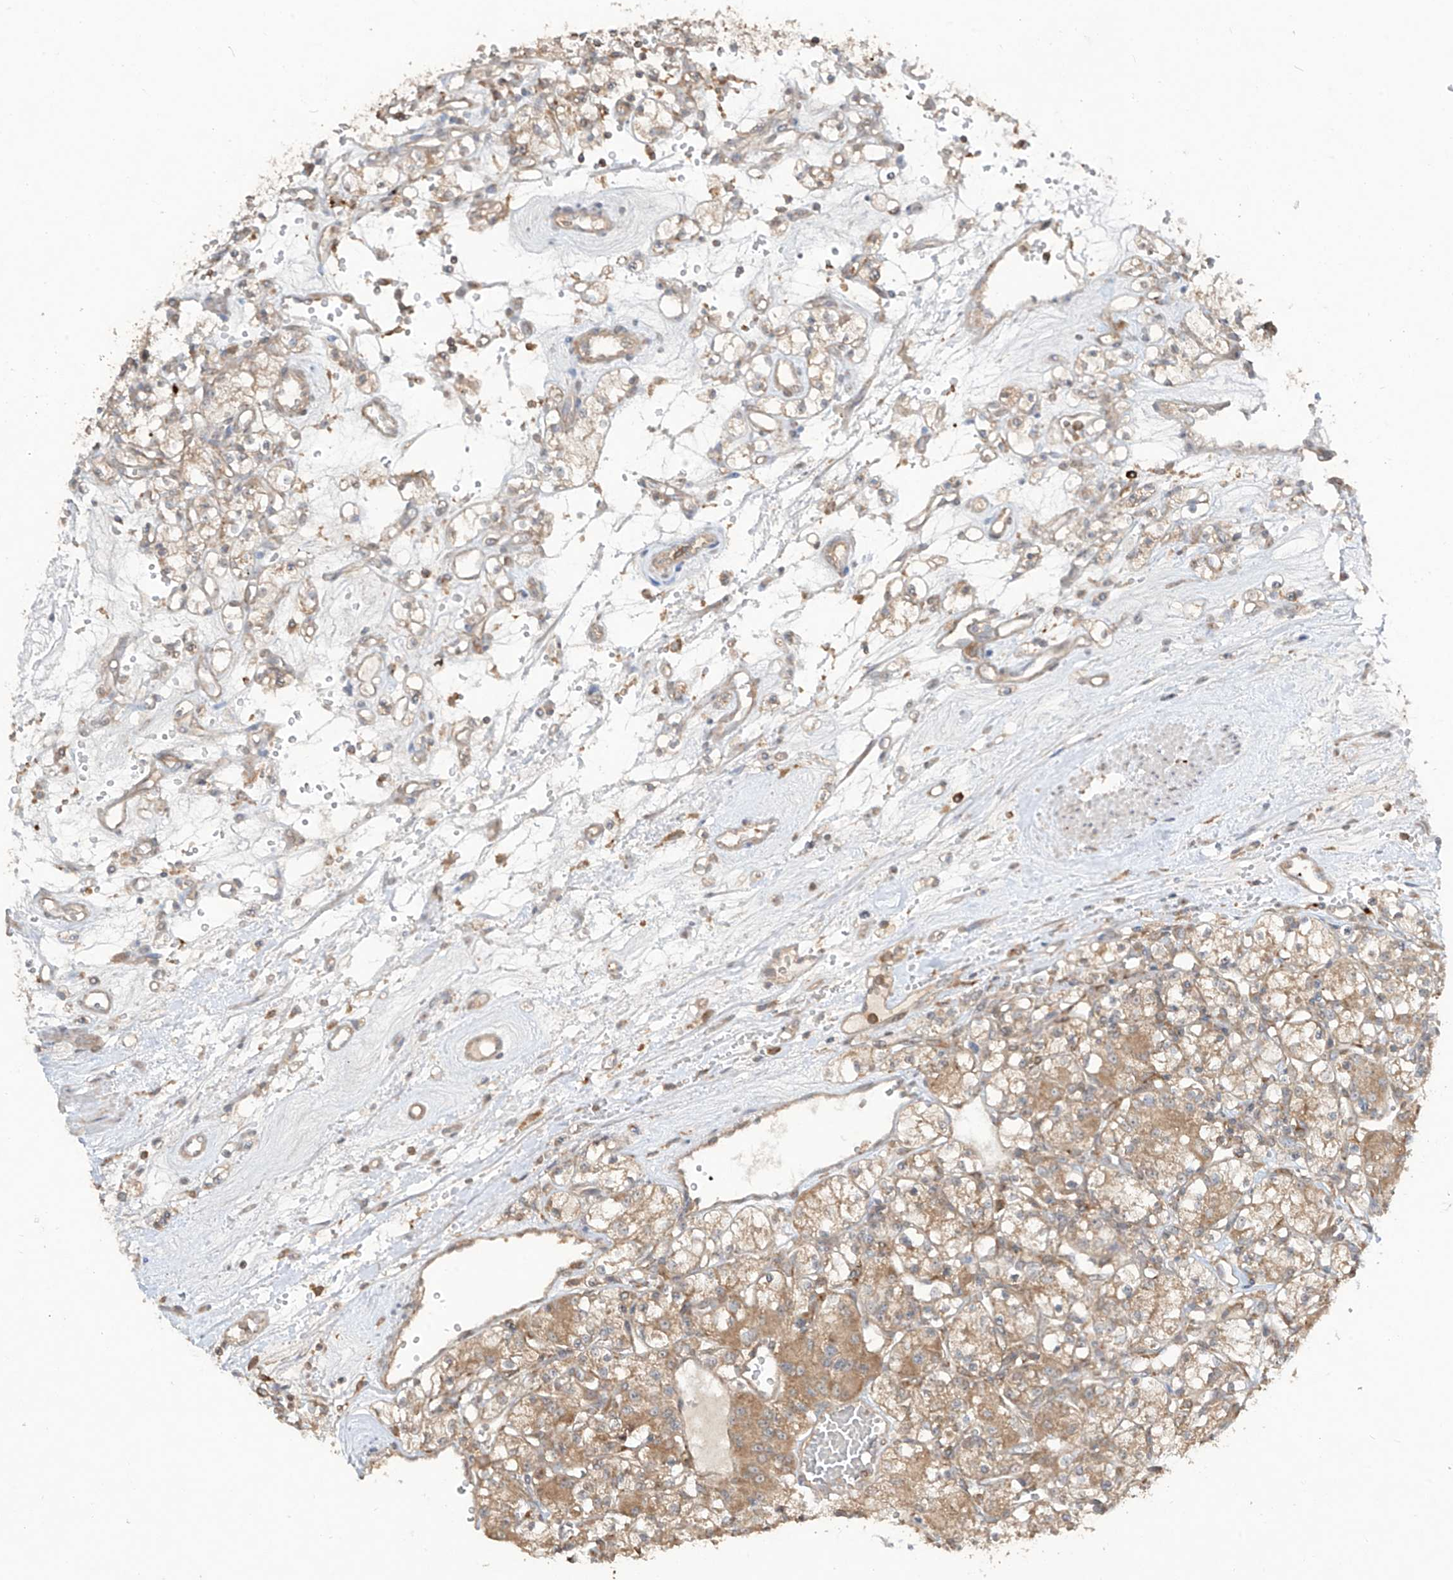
{"staining": {"intensity": "moderate", "quantity": ">75%", "location": "cytoplasmic/membranous"}, "tissue": "renal cancer", "cell_type": "Tumor cells", "image_type": "cancer", "snomed": [{"axis": "morphology", "description": "Adenocarcinoma, NOS"}, {"axis": "topography", "description": "Kidney"}], "caption": "Renal cancer stained for a protein (brown) demonstrates moderate cytoplasmic/membranous positive staining in approximately >75% of tumor cells.", "gene": "LDAH", "patient": {"sex": "female", "age": 59}}